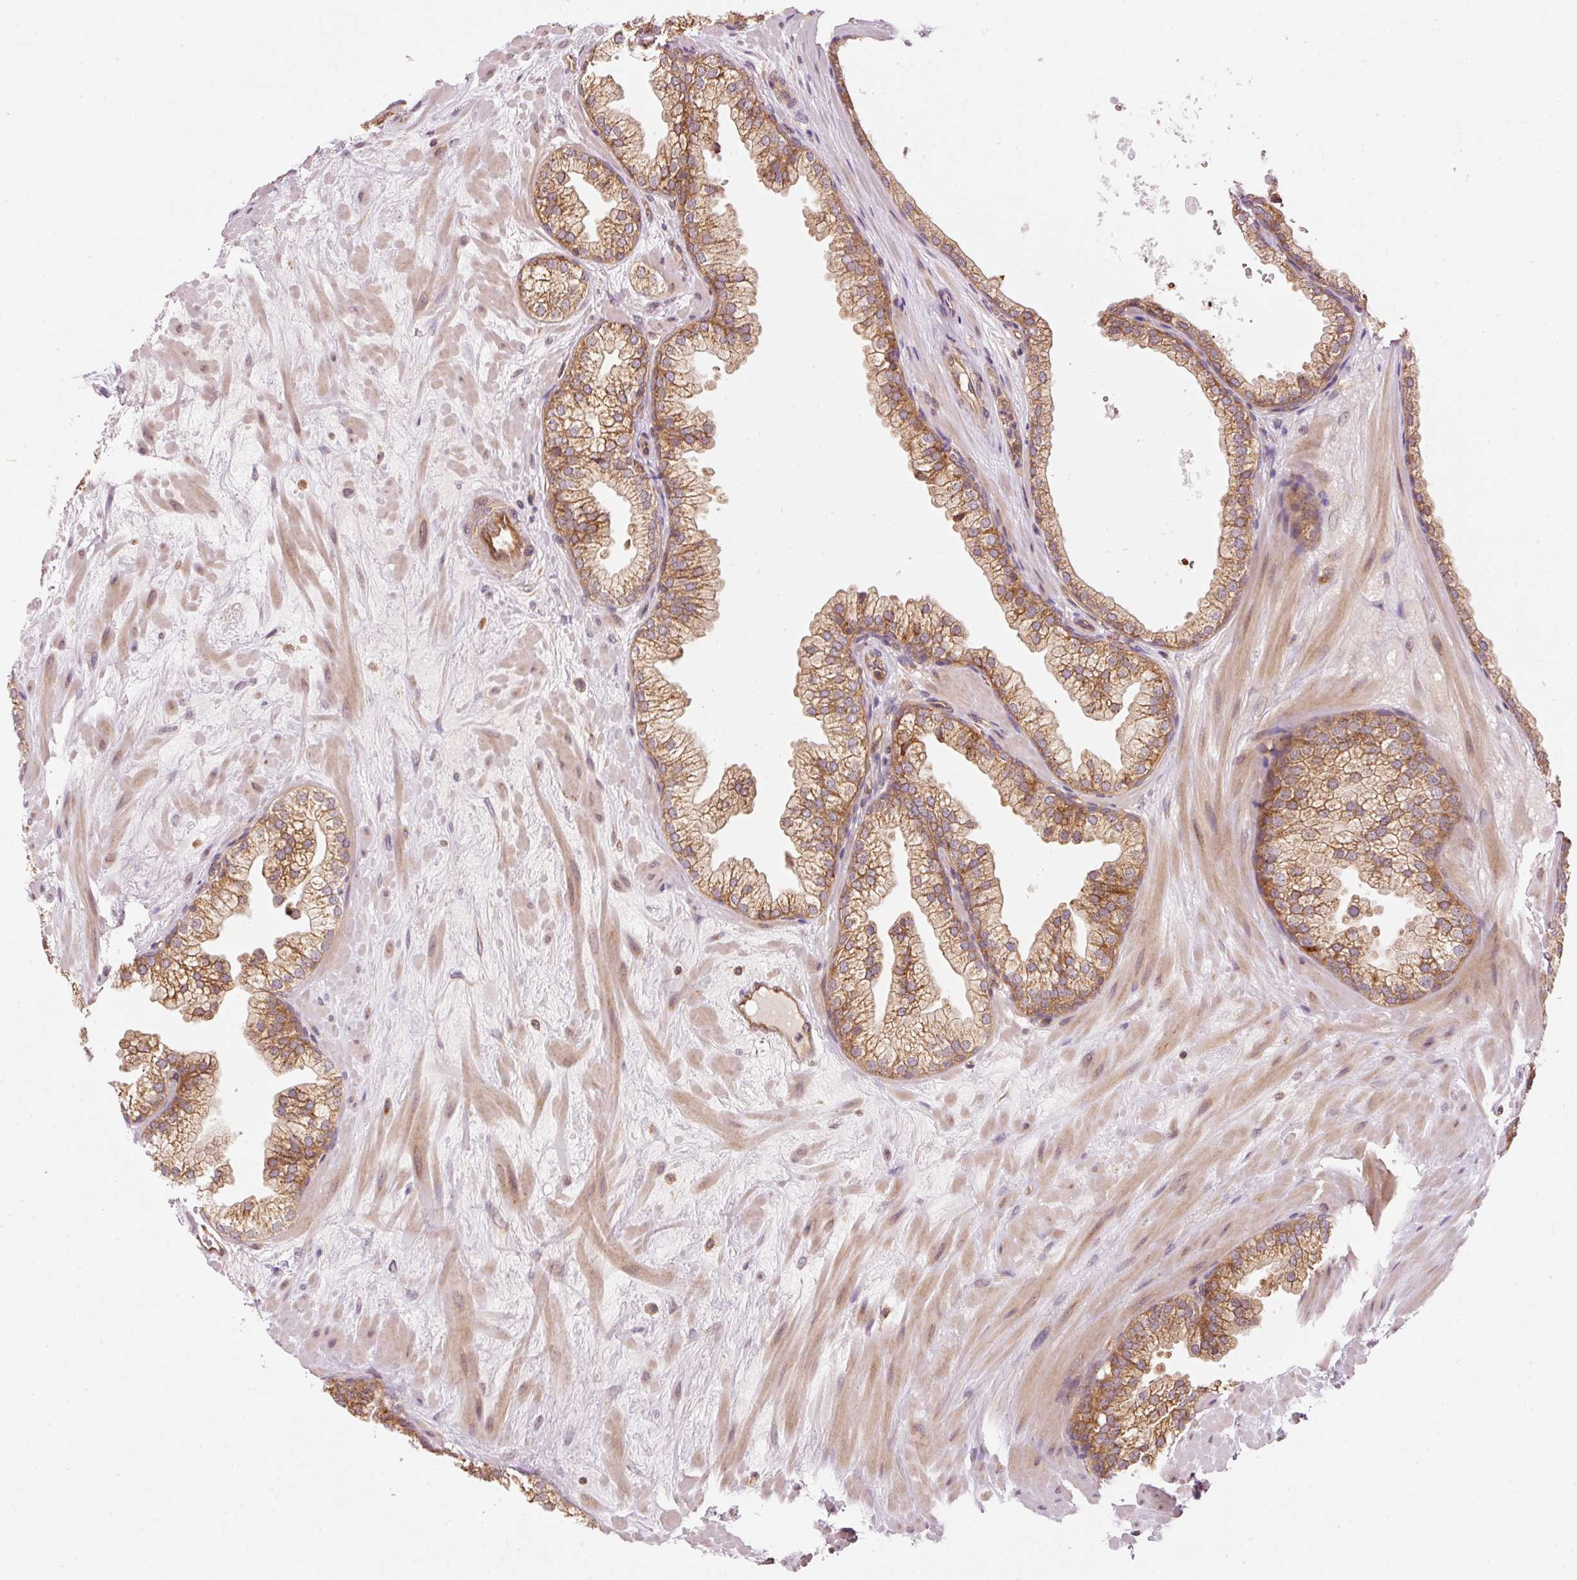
{"staining": {"intensity": "moderate", "quantity": ">75%", "location": "cytoplasmic/membranous"}, "tissue": "prostate", "cell_type": "Glandular cells", "image_type": "normal", "snomed": [{"axis": "morphology", "description": "Normal tissue, NOS"}, {"axis": "topography", "description": "Prostate"}, {"axis": "topography", "description": "Peripheral nerve tissue"}], "caption": "IHC of unremarkable prostate shows medium levels of moderate cytoplasmic/membranous staining in approximately >75% of glandular cells.", "gene": "ADCY4", "patient": {"sex": "male", "age": 61}}